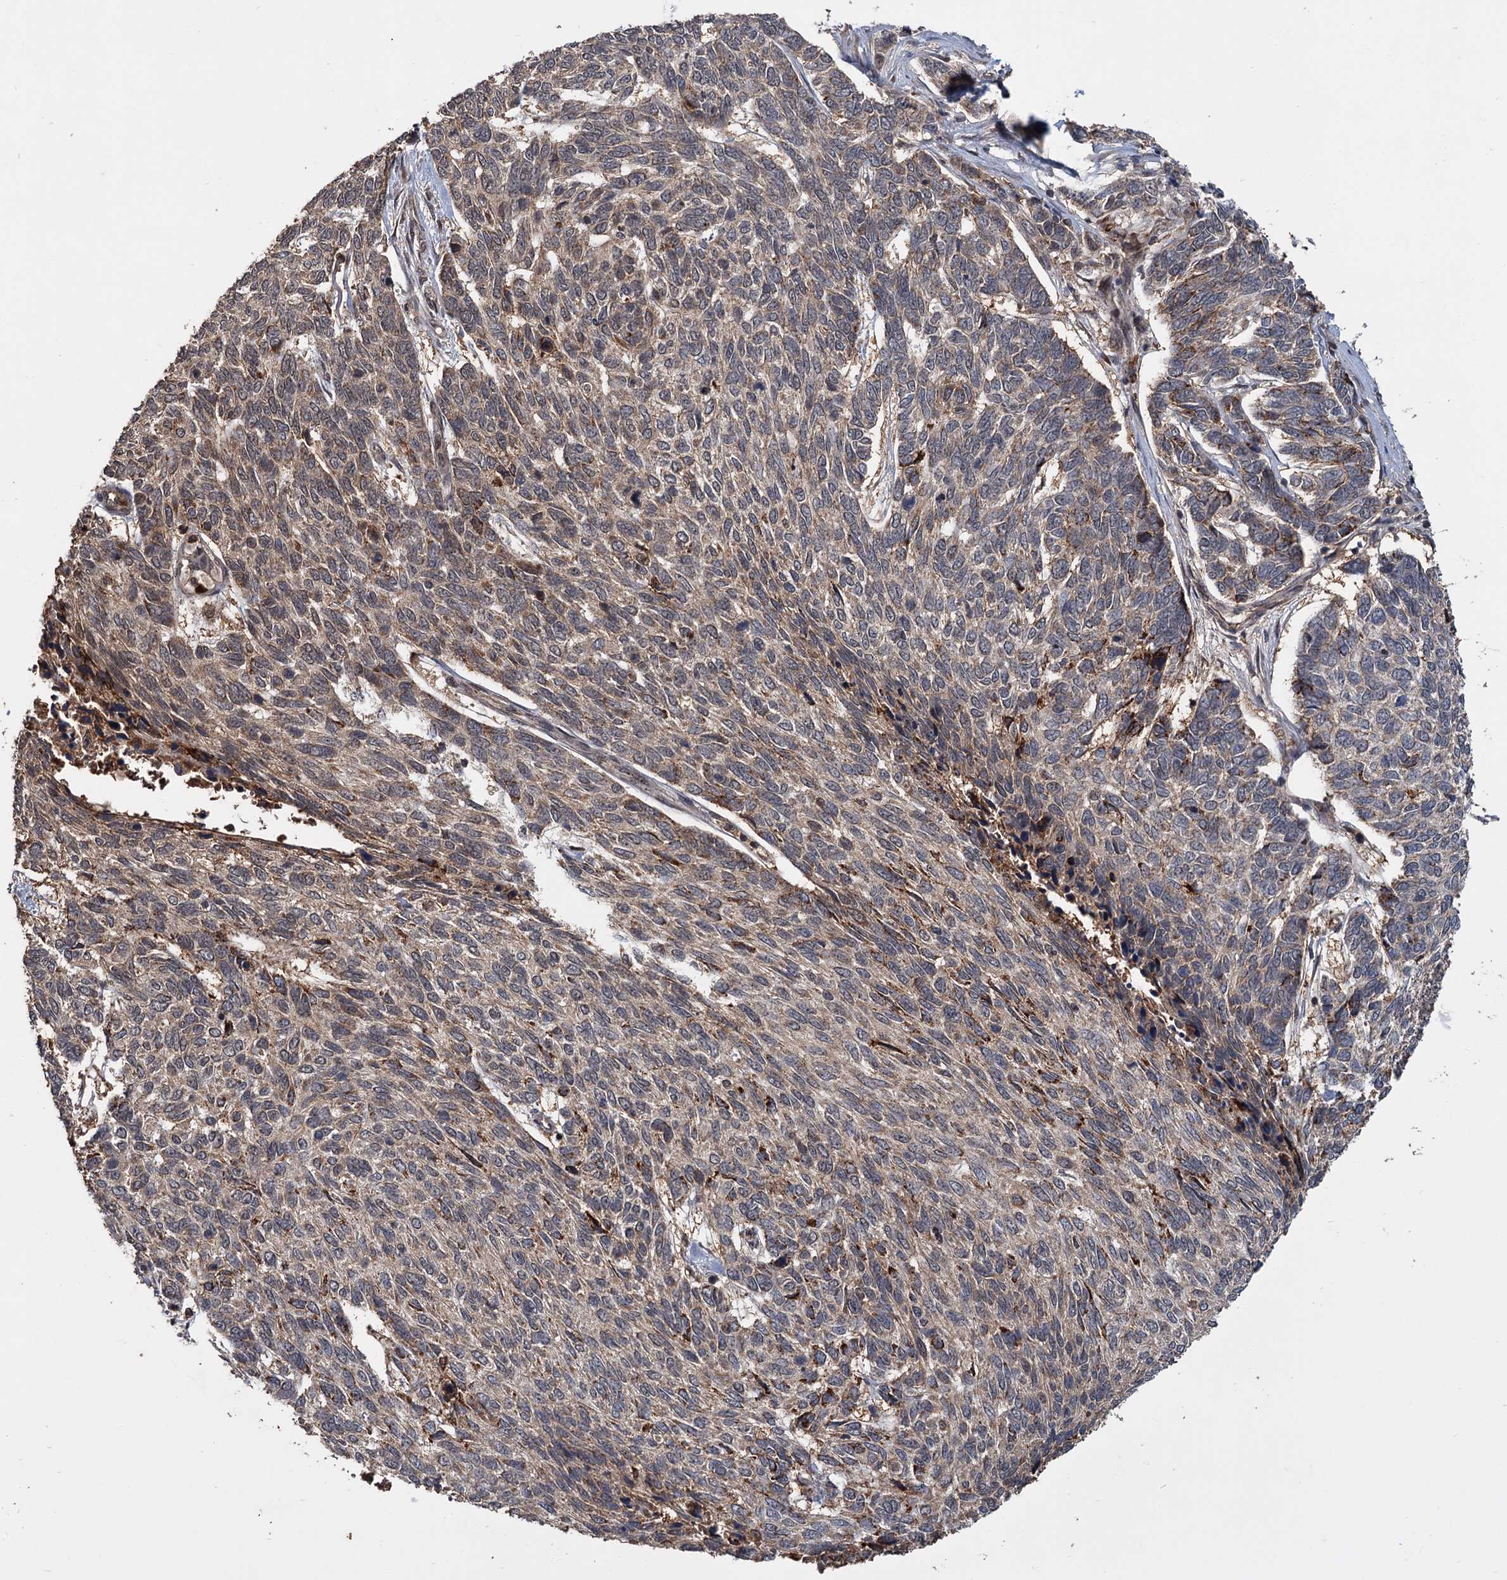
{"staining": {"intensity": "moderate", "quantity": "<25%", "location": "cytoplasmic/membranous"}, "tissue": "skin cancer", "cell_type": "Tumor cells", "image_type": "cancer", "snomed": [{"axis": "morphology", "description": "Basal cell carcinoma"}, {"axis": "topography", "description": "Skin"}], "caption": "The micrograph reveals a brown stain indicating the presence of a protein in the cytoplasmic/membranous of tumor cells in skin cancer.", "gene": "KANSL2", "patient": {"sex": "female", "age": 65}}